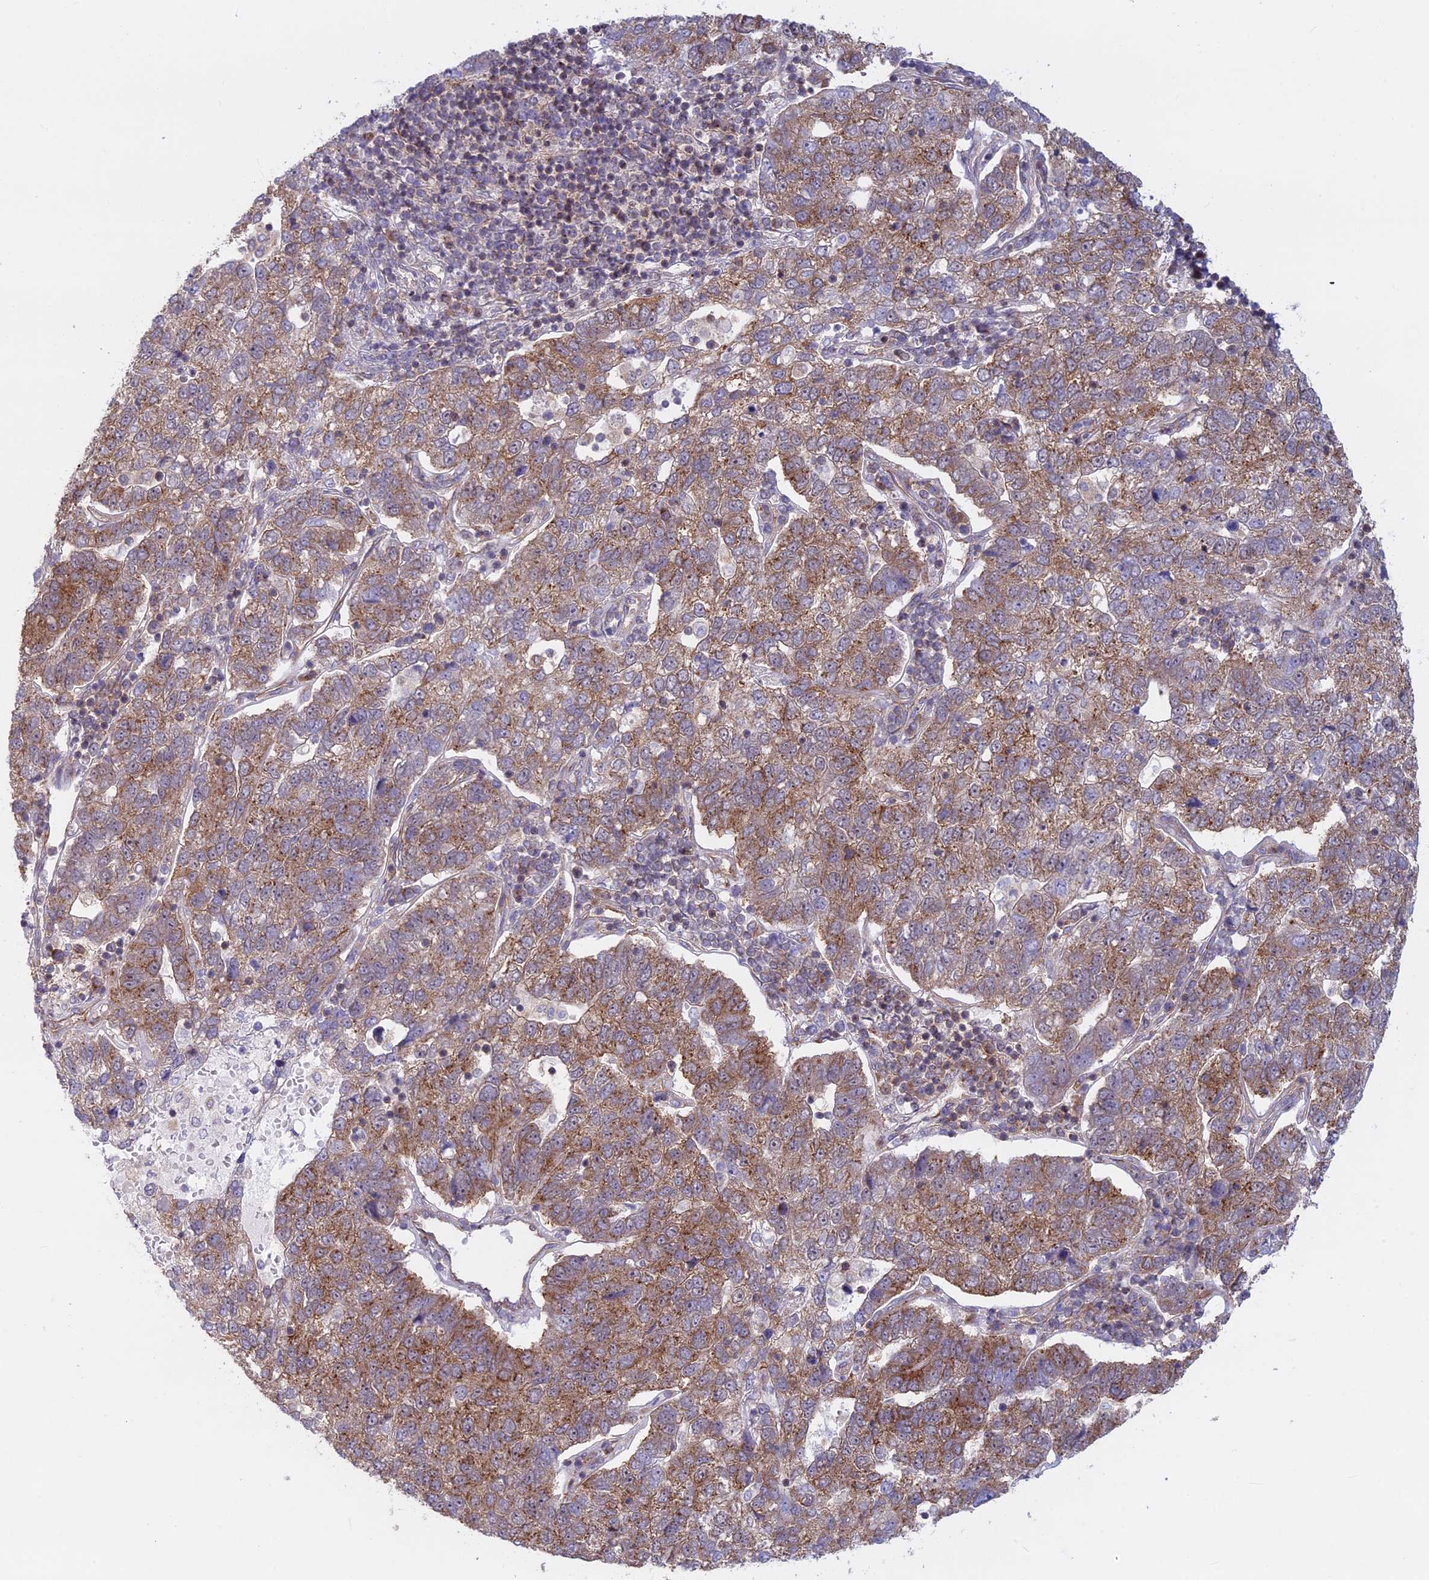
{"staining": {"intensity": "moderate", "quantity": ">75%", "location": "cytoplasmic/membranous"}, "tissue": "pancreatic cancer", "cell_type": "Tumor cells", "image_type": "cancer", "snomed": [{"axis": "morphology", "description": "Adenocarcinoma, NOS"}, {"axis": "topography", "description": "Pancreas"}], "caption": "IHC (DAB) staining of human pancreatic adenocarcinoma exhibits moderate cytoplasmic/membranous protein expression in approximately >75% of tumor cells. Using DAB (3,3'-diaminobenzidine) (brown) and hematoxylin (blue) stains, captured at high magnification using brightfield microscopy.", "gene": "CLINT1", "patient": {"sex": "female", "age": 61}}